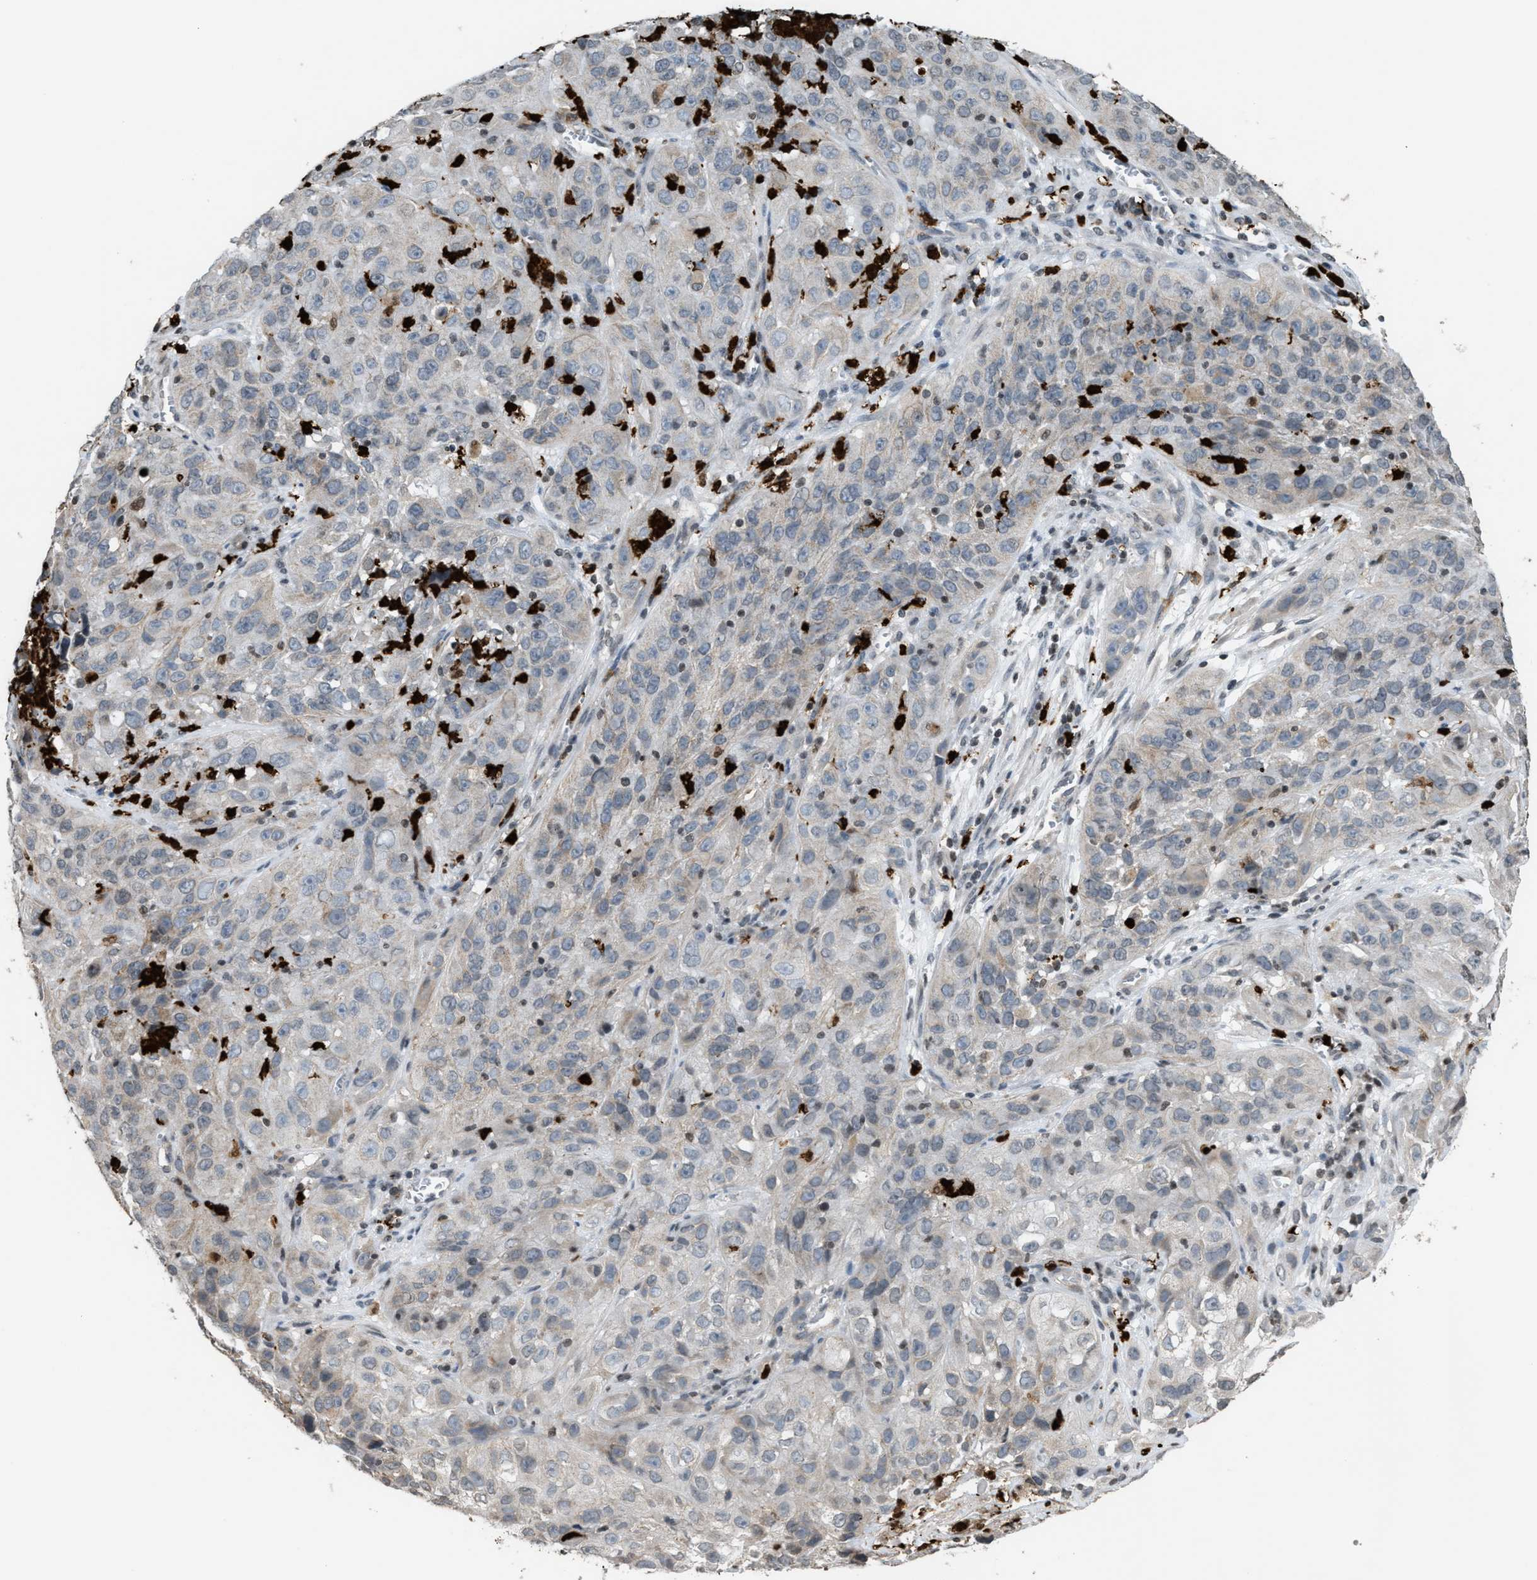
{"staining": {"intensity": "negative", "quantity": "none", "location": "none"}, "tissue": "cervical cancer", "cell_type": "Tumor cells", "image_type": "cancer", "snomed": [{"axis": "morphology", "description": "Squamous cell carcinoma, NOS"}, {"axis": "topography", "description": "Cervix"}], "caption": "Protein analysis of cervical cancer reveals no significant positivity in tumor cells. (DAB IHC, high magnification).", "gene": "PRUNE2", "patient": {"sex": "female", "age": 32}}